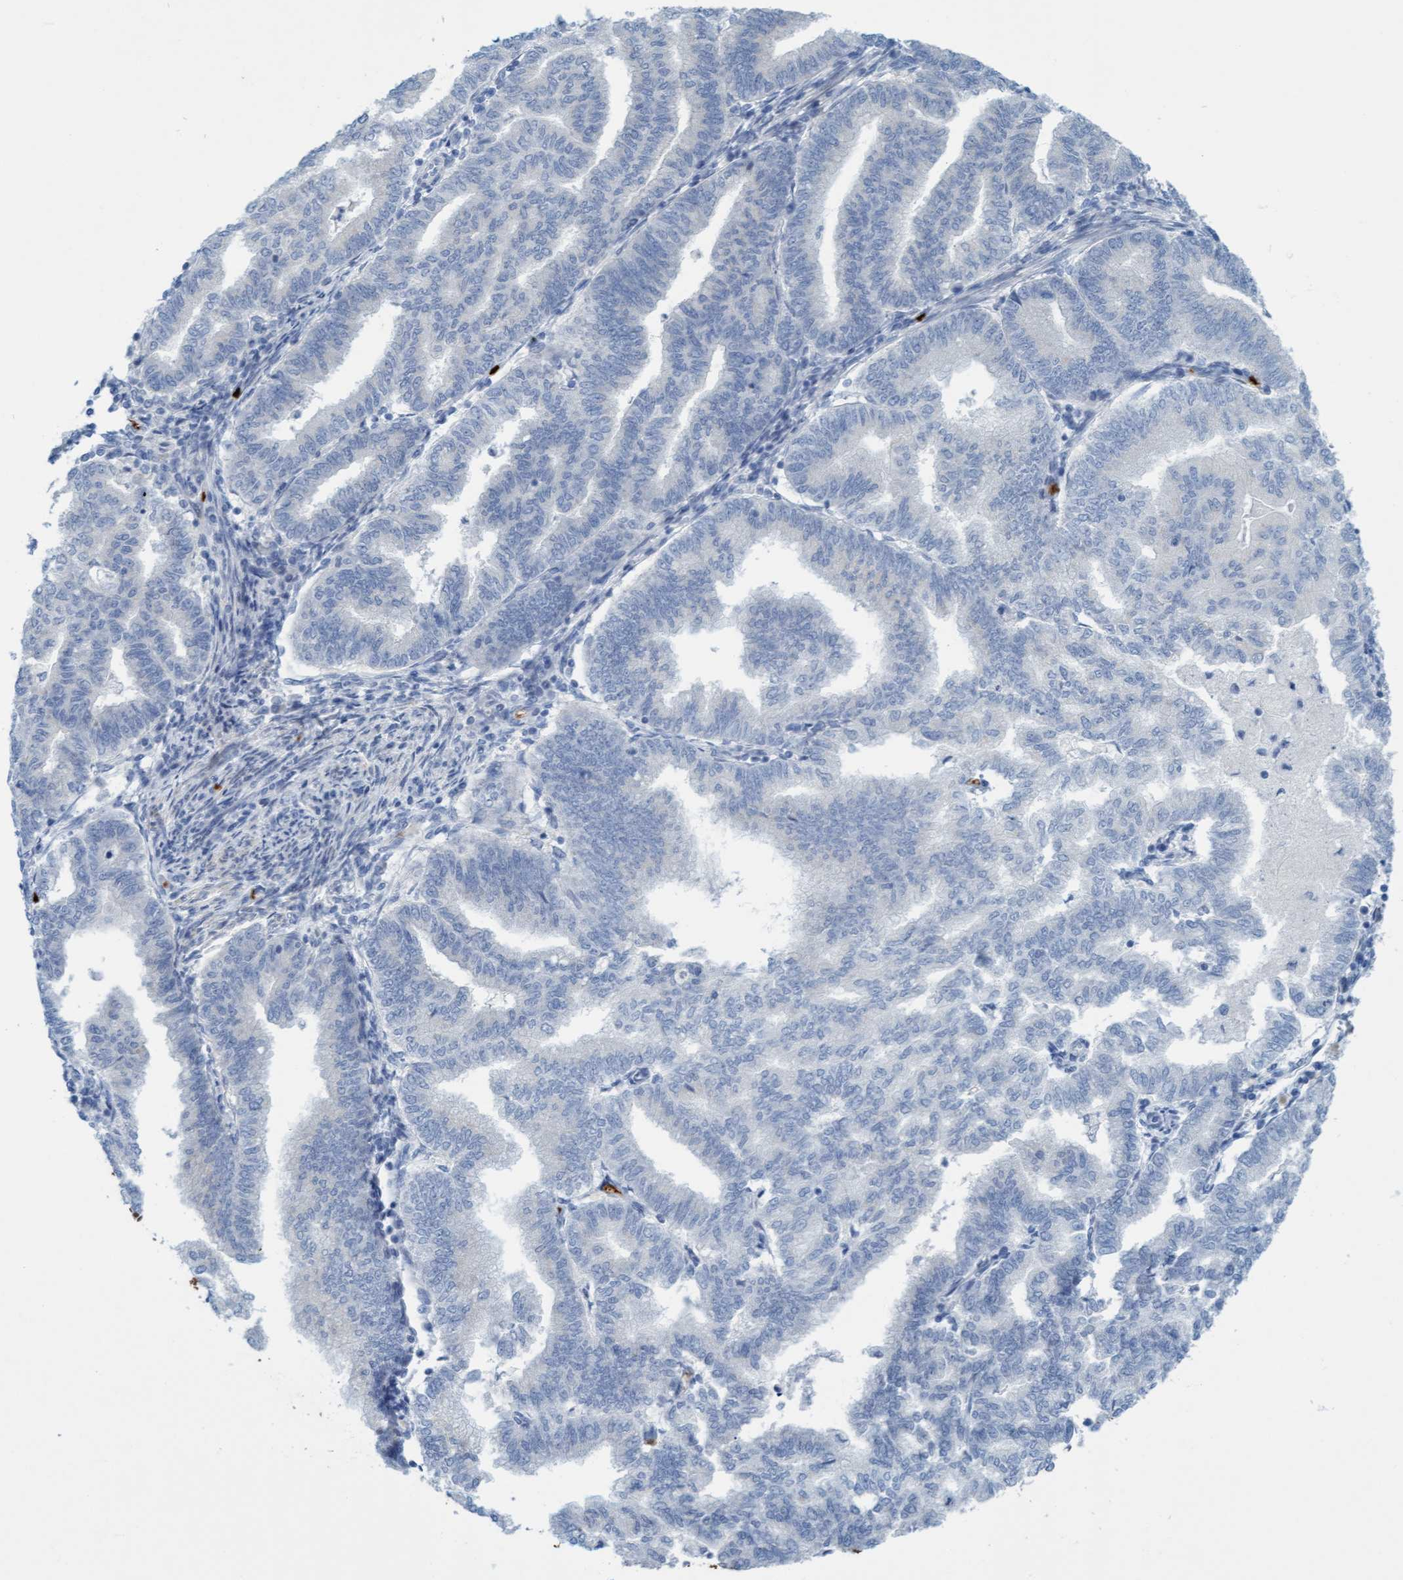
{"staining": {"intensity": "negative", "quantity": "none", "location": "none"}, "tissue": "endometrial cancer", "cell_type": "Tumor cells", "image_type": "cancer", "snomed": [{"axis": "morphology", "description": "Polyp, NOS"}, {"axis": "morphology", "description": "Adenocarcinoma, NOS"}, {"axis": "morphology", "description": "Adenoma, NOS"}, {"axis": "topography", "description": "Endometrium"}], "caption": "Protein analysis of endometrial cancer (adenocarcinoma) reveals no significant expression in tumor cells.", "gene": "P2RX5", "patient": {"sex": "female", "age": 79}}